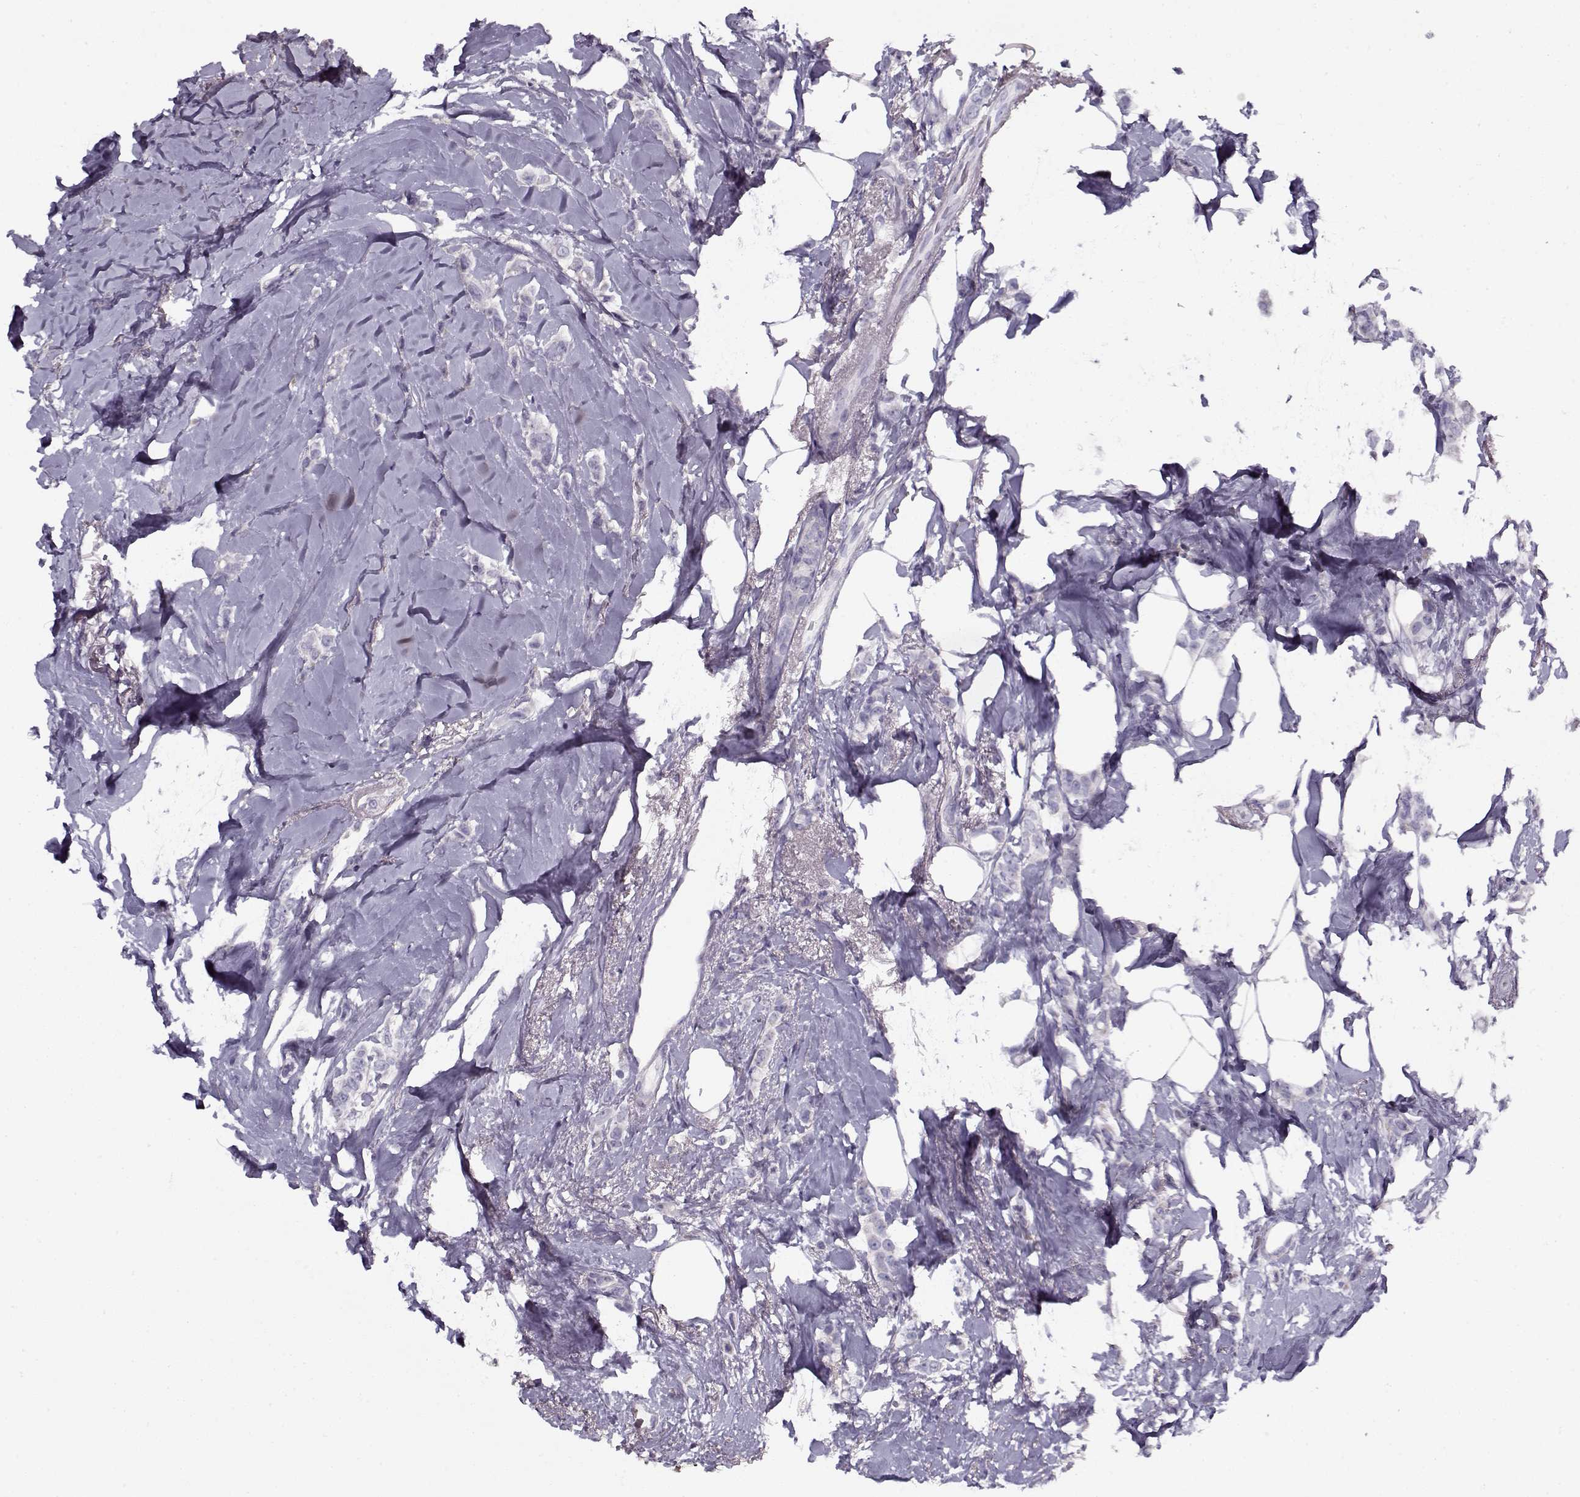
{"staining": {"intensity": "negative", "quantity": "none", "location": "none"}, "tissue": "breast cancer", "cell_type": "Tumor cells", "image_type": "cancer", "snomed": [{"axis": "morphology", "description": "Lobular carcinoma"}, {"axis": "topography", "description": "Breast"}], "caption": "A high-resolution histopathology image shows immunohistochemistry (IHC) staining of breast lobular carcinoma, which displays no significant expression in tumor cells.", "gene": "PP2D1", "patient": {"sex": "female", "age": 66}}